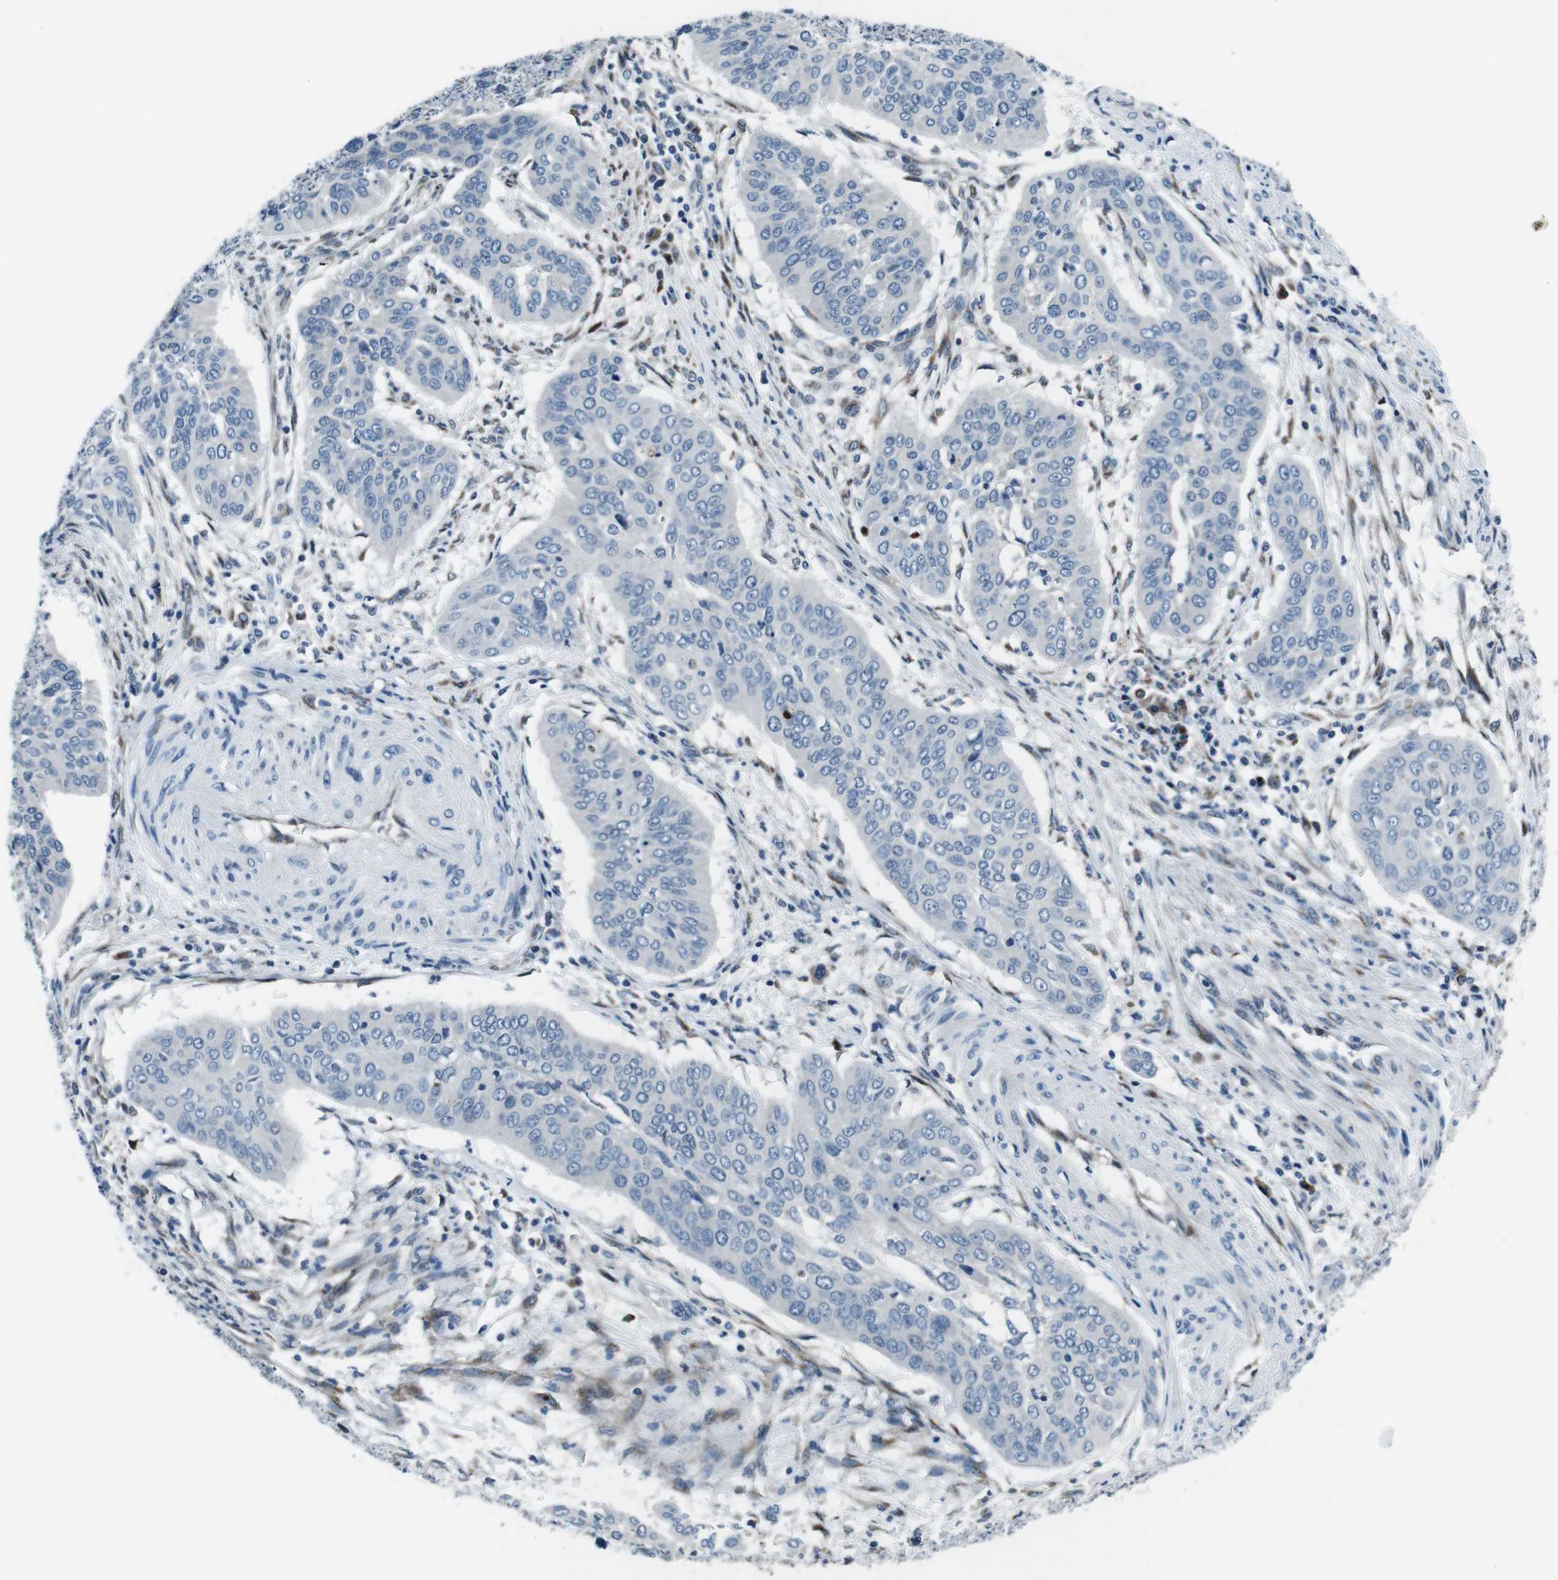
{"staining": {"intensity": "negative", "quantity": "none", "location": "none"}, "tissue": "cervical cancer", "cell_type": "Tumor cells", "image_type": "cancer", "snomed": [{"axis": "morphology", "description": "Normal tissue, NOS"}, {"axis": "morphology", "description": "Squamous cell carcinoma, NOS"}, {"axis": "topography", "description": "Cervix"}], "caption": "IHC image of cervical cancer (squamous cell carcinoma) stained for a protein (brown), which demonstrates no staining in tumor cells. (DAB immunohistochemistry with hematoxylin counter stain).", "gene": "NUCB2", "patient": {"sex": "female", "age": 39}}